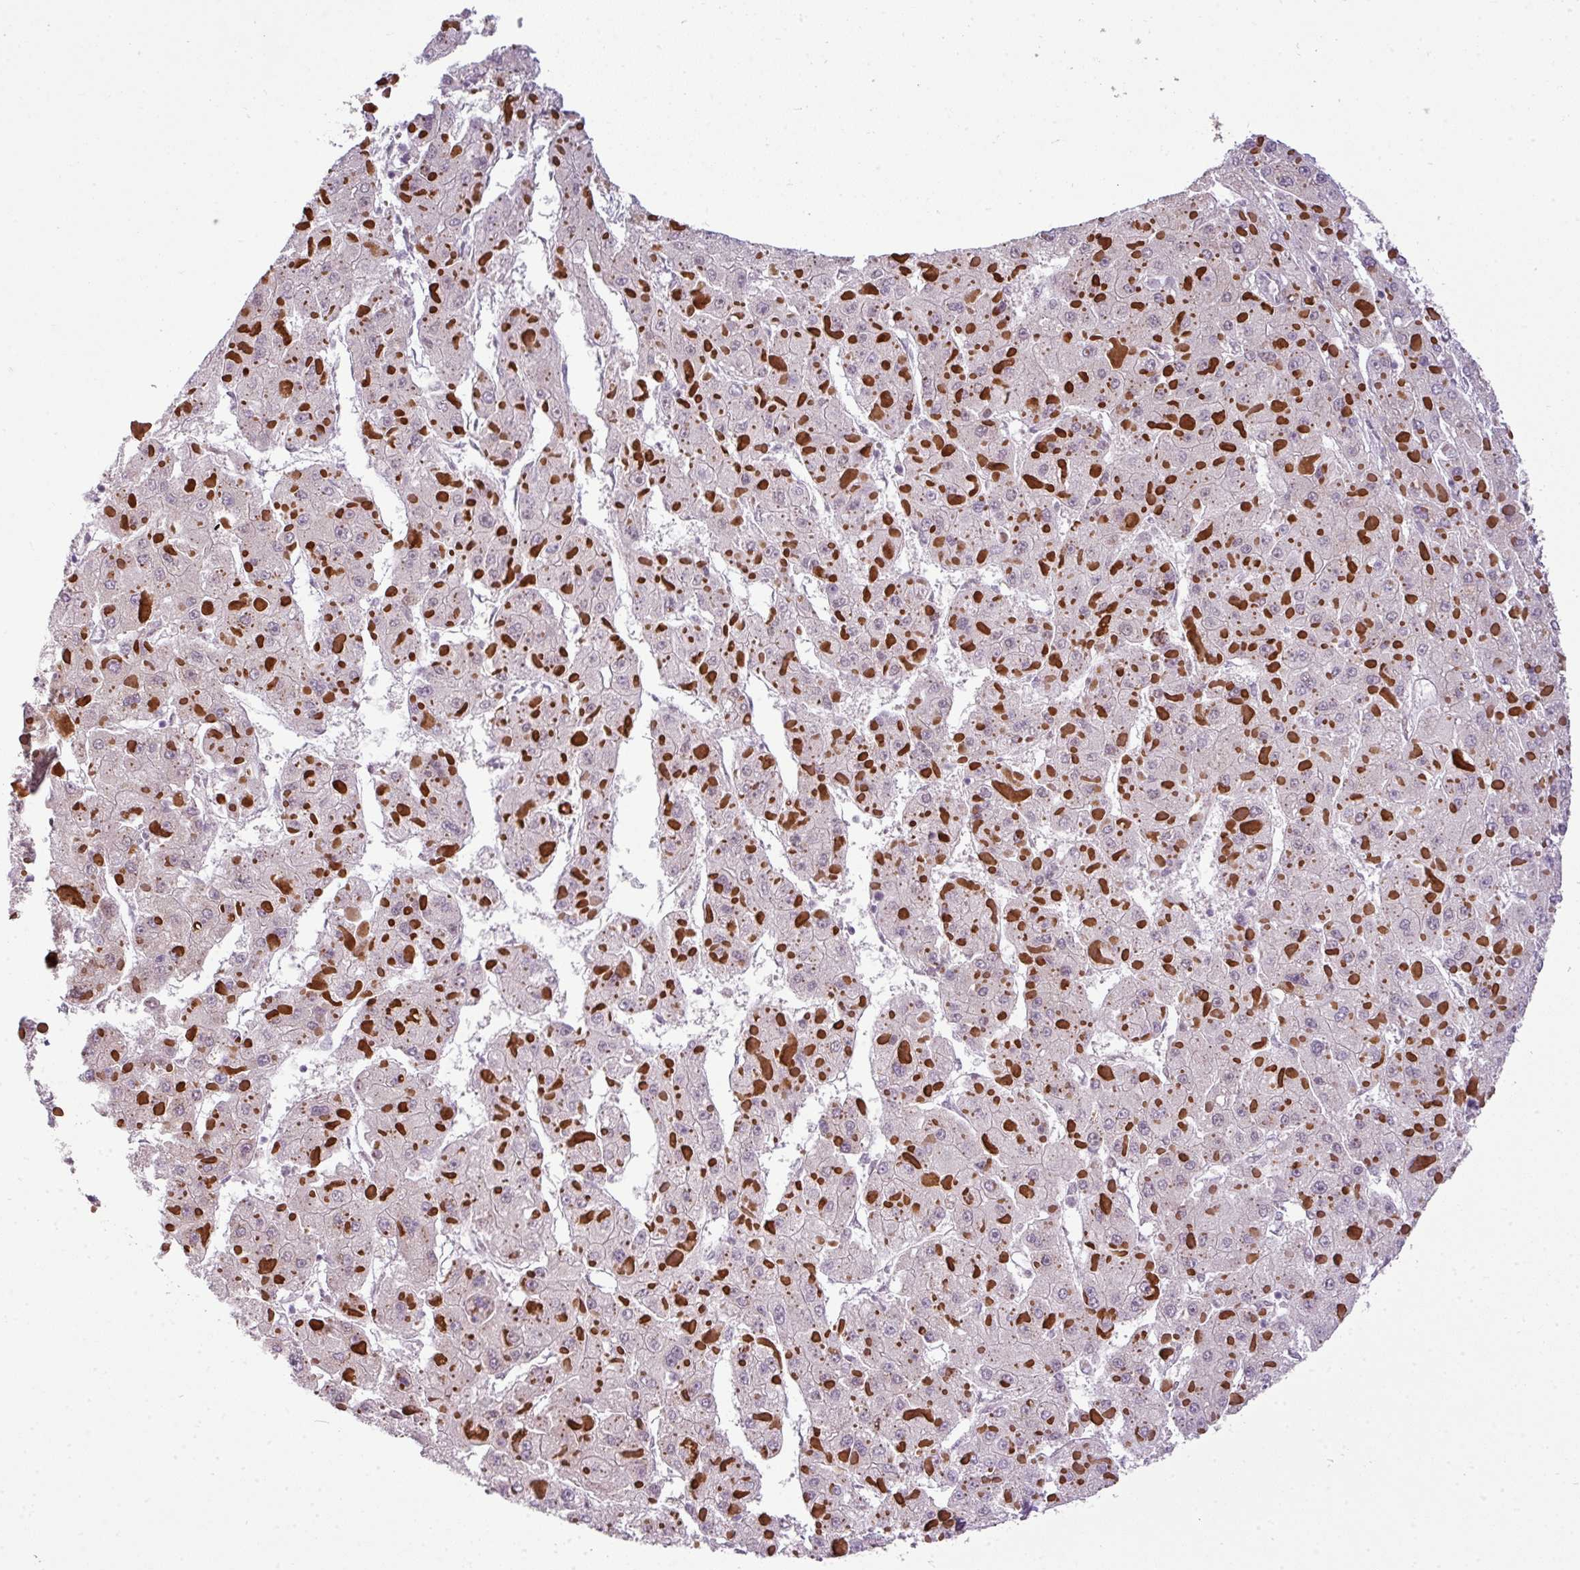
{"staining": {"intensity": "negative", "quantity": "none", "location": "none"}, "tissue": "liver cancer", "cell_type": "Tumor cells", "image_type": "cancer", "snomed": [{"axis": "morphology", "description": "Carcinoma, Hepatocellular, NOS"}, {"axis": "topography", "description": "Liver"}], "caption": "Immunohistochemical staining of hepatocellular carcinoma (liver) exhibits no significant positivity in tumor cells.", "gene": "RBM4B", "patient": {"sex": "female", "age": 73}}